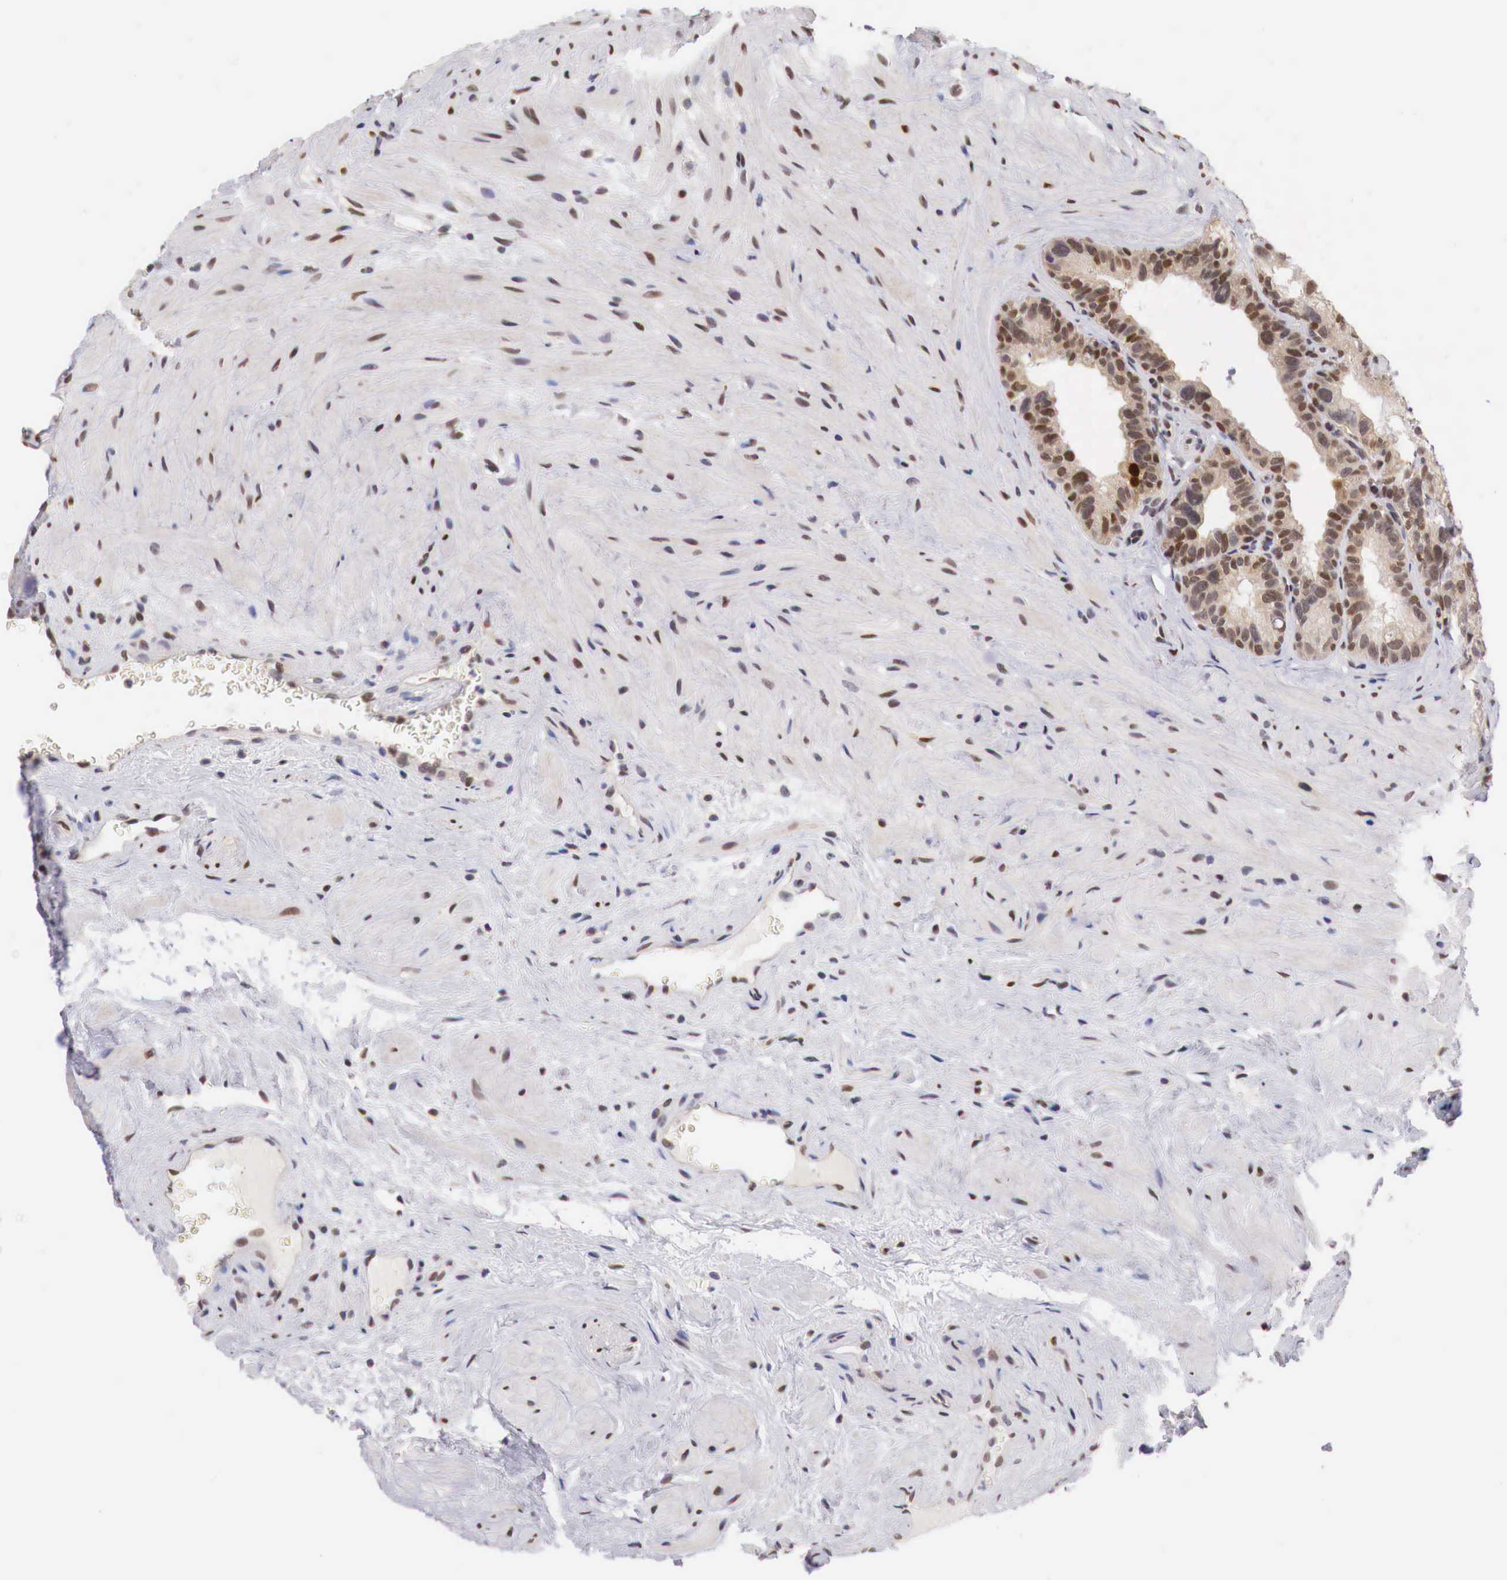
{"staining": {"intensity": "weak", "quantity": ">75%", "location": "cytoplasmic/membranous,nuclear"}, "tissue": "seminal vesicle", "cell_type": "Glandular cells", "image_type": "normal", "snomed": [{"axis": "morphology", "description": "Normal tissue, NOS"}, {"axis": "topography", "description": "Seminal veicle"}], "caption": "Immunohistochemical staining of unremarkable human seminal vesicle shows low levels of weak cytoplasmic/membranous,nuclear positivity in approximately >75% of glandular cells.", "gene": "PABIR2", "patient": {"sex": "male", "age": 63}}